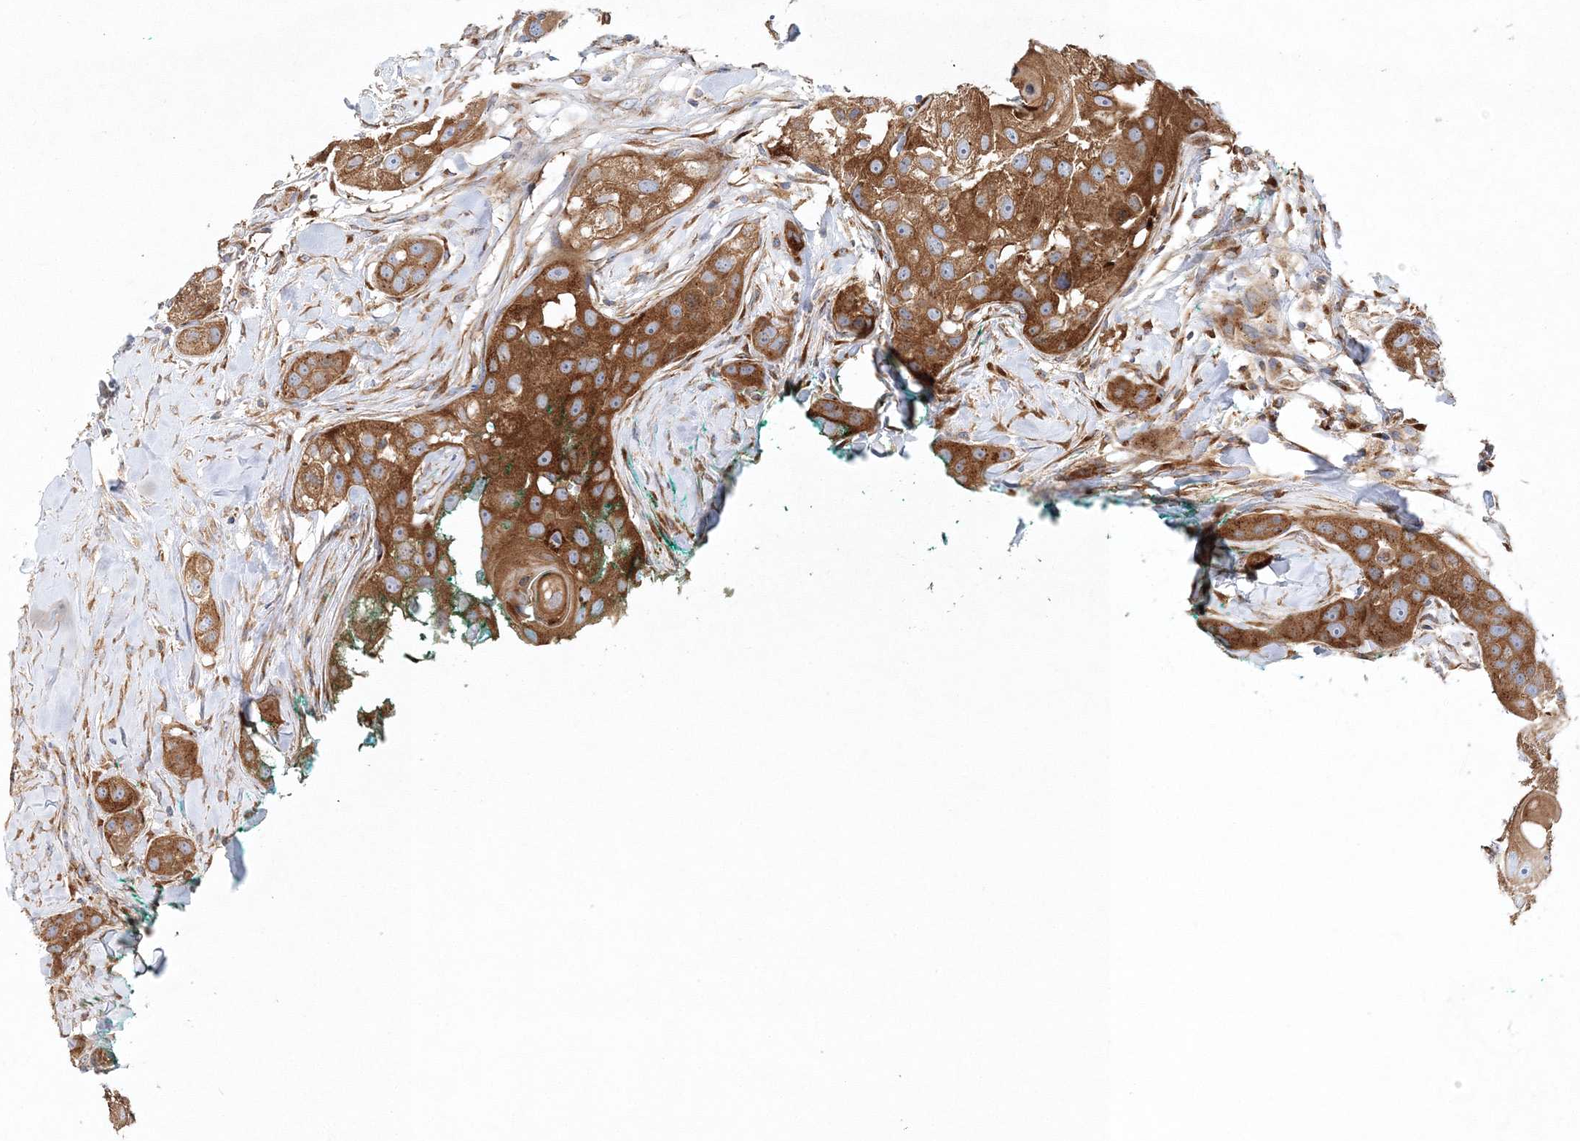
{"staining": {"intensity": "strong", "quantity": ">75%", "location": "cytoplasmic/membranous"}, "tissue": "head and neck cancer", "cell_type": "Tumor cells", "image_type": "cancer", "snomed": [{"axis": "morphology", "description": "Normal tissue, NOS"}, {"axis": "morphology", "description": "Squamous cell carcinoma, NOS"}, {"axis": "topography", "description": "Skeletal muscle"}, {"axis": "topography", "description": "Head-Neck"}], "caption": "Brown immunohistochemical staining in human head and neck cancer exhibits strong cytoplasmic/membranous expression in about >75% of tumor cells.", "gene": "SEC23IP", "patient": {"sex": "male", "age": 51}}